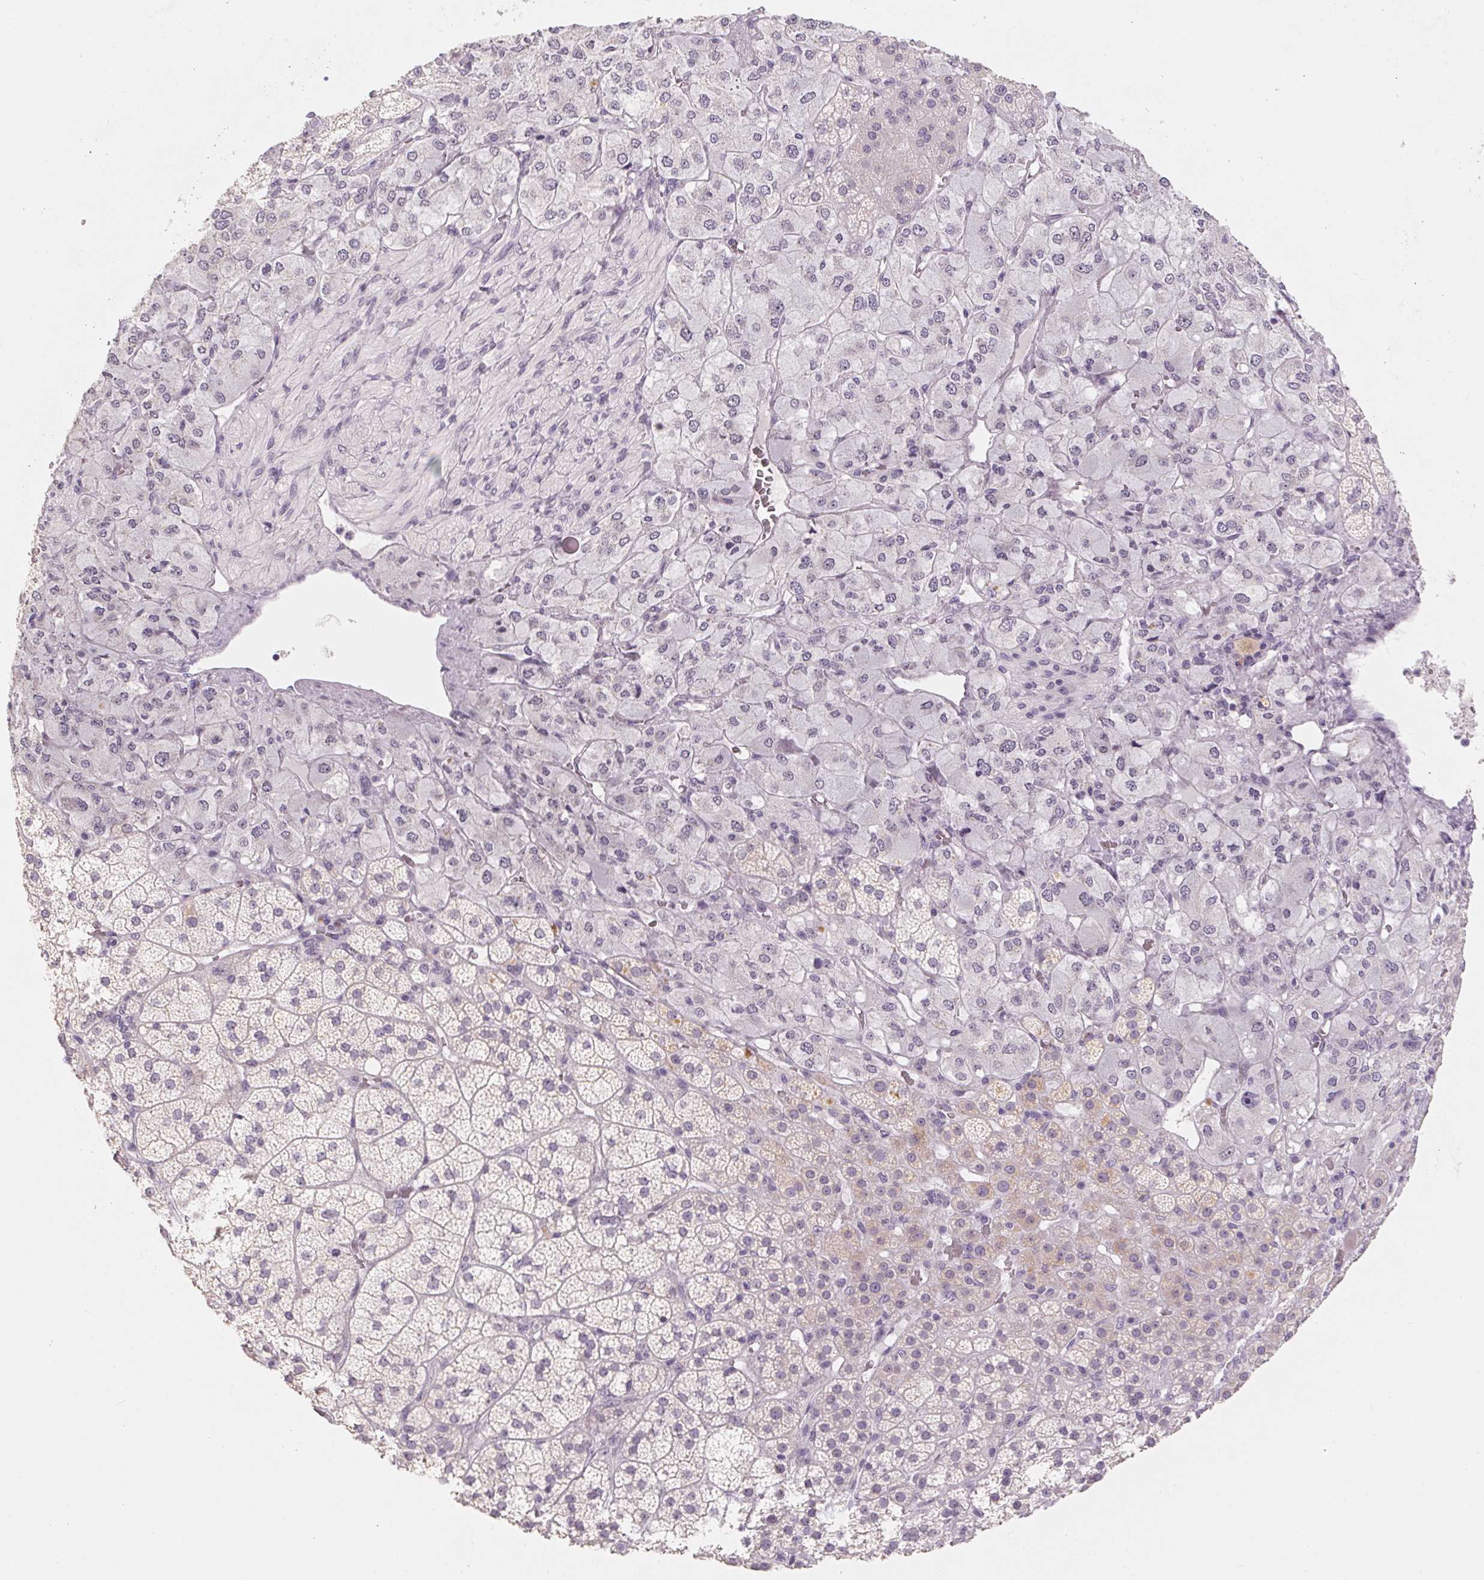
{"staining": {"intensity": "weak", "quantity": "<25%", "location": "cytoplasmic/membranous"}, "tissue": "adrenal gland", "cell_type": "Glandular cells", "image_type": "normal", "snomed": [{"axis": "morphology", "description": "Normal tissue, NOS"}, {"axis": "topography", "description": "Adrenal gland"}], "caption": "This is a micrograph of IHC staining of normal adrenal gland, which shows no positivity in glandular cells.", "gene": "CAPZA3", "patient": {"sex": "female", "age": 60}}